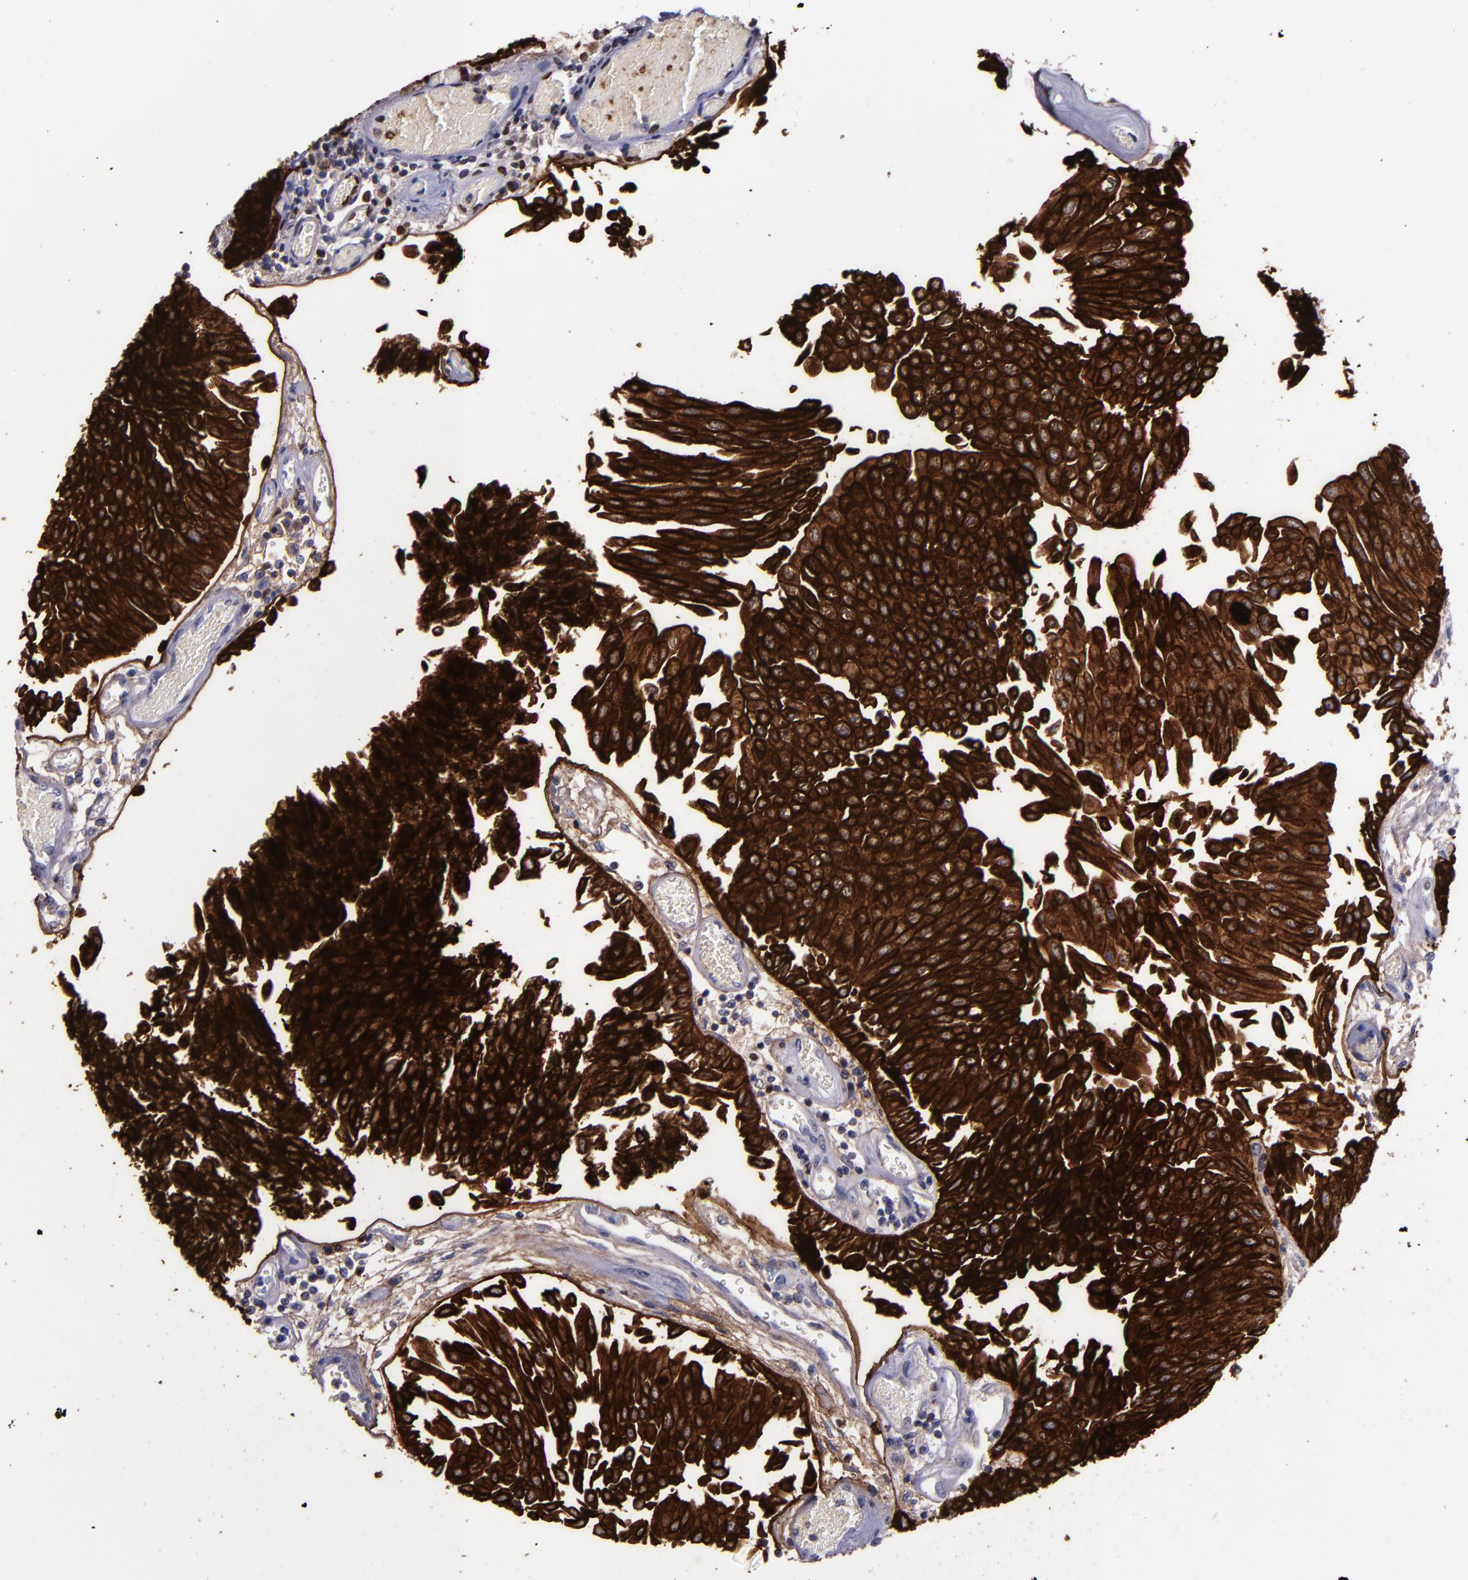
{"staining": {"intensity": "strong", "quantity": ">75%", "location": "cytoplasmic/membranous"}, "tissue": "urothelial cancer", "cell_type": "Tumor cells", "image_type": "cancer", "snomed": [{"axis": "morphology", "description": "Urothelial carcinoma, Low grade"}, {"axis": "topography", "description": "Urinary bladder"}], "caption": "This is an image of immunohistochemistry staining of low-grade urothelial carcinoma, which shows strong staining in the cytoplasmic/membranous of tumor cells.", "gene": "MFGE8", "patient": {"sex": "male", "age": 86}}